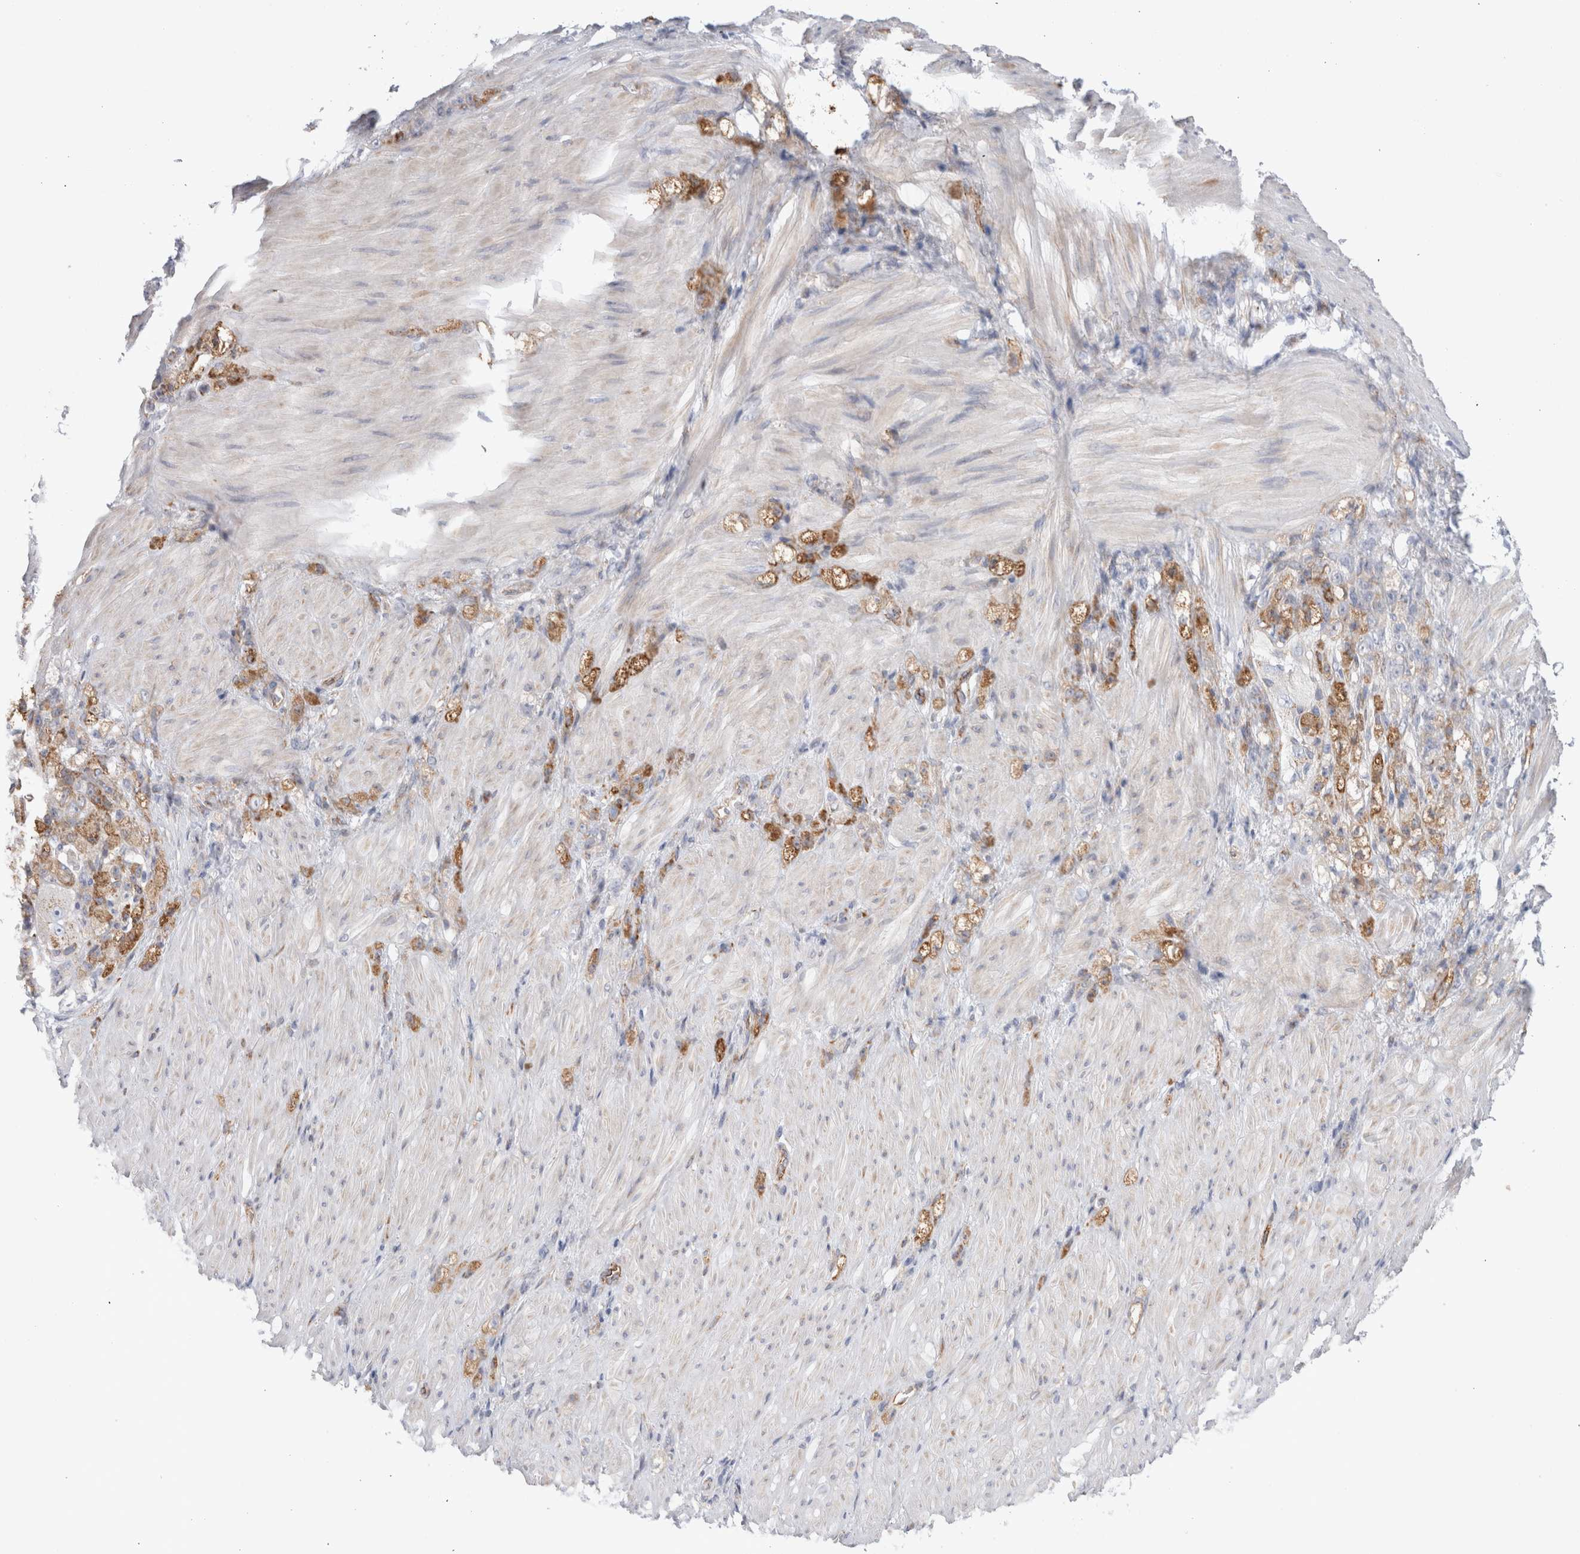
{"staining": {"intensity": "moderate", "quantity": ">75%", "location": "cytoplasmic/membranous"}, "tissue": "stomach cancer", "cell_type": "Tumor cells", "image_type": "cancer", "snomed": [{"axis": "morphology", "description": "Normal tissue, NOS"}, {"axis": "morphology", "description": "Adenocarcinoma, NOS"}, {"axis": "topography", "description": "Stomach"}], "caption": "Human stomach cancer (adenocarcinoma) stained with a brown dye demonstrates moderate cytoplasmic/membranous positive expression in about >75% of tumor cells.", "gene": "CNPY4", "patient": {"sex": "male", "age": 82}}